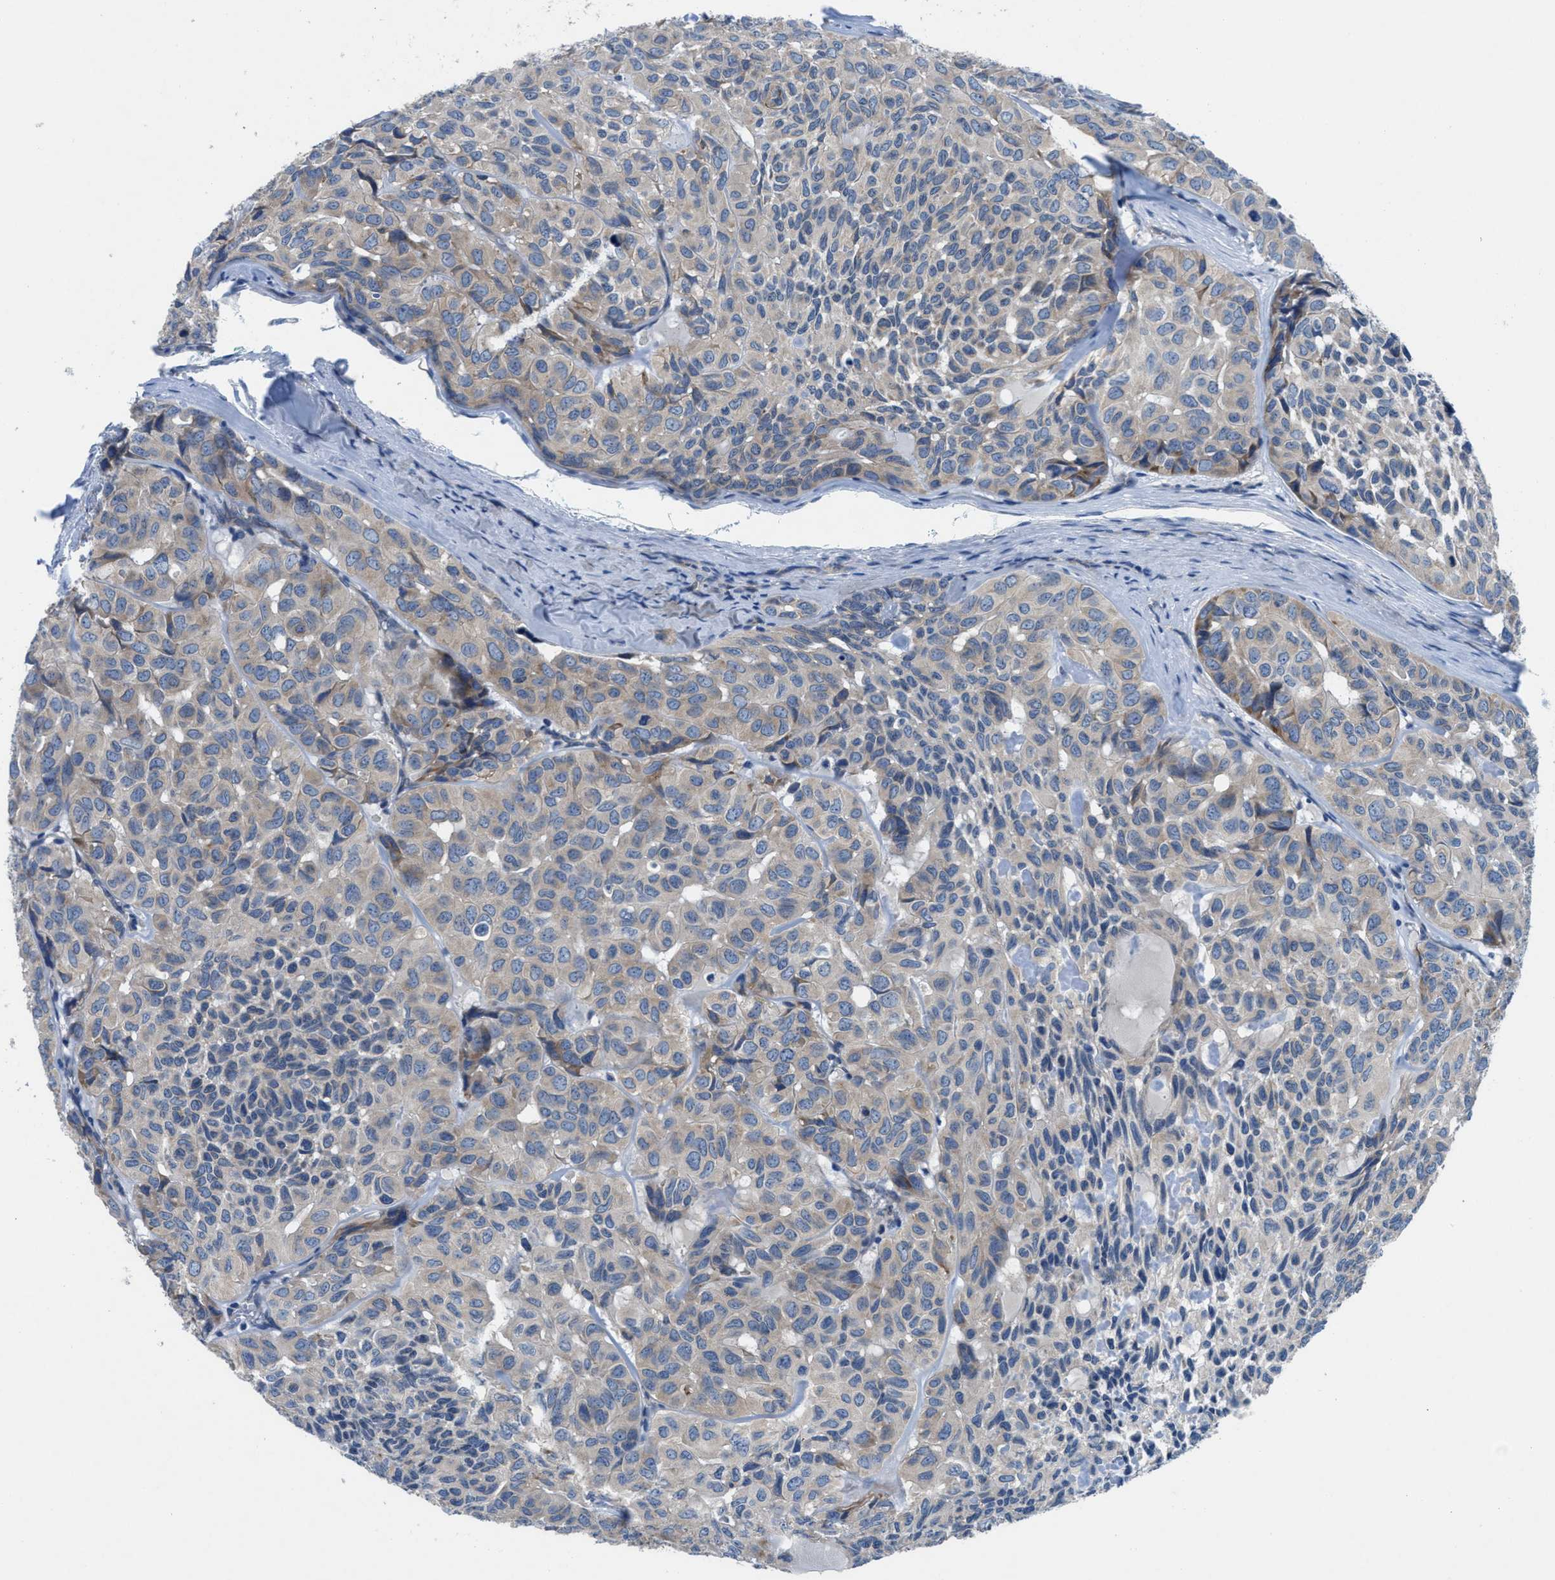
{"staining": {"intensity": "negative", "quantity": "none", "location": "none"}, "tissue": "head and neck cancer", "cell_type": "Tumor cells", "image_type": "cancer", "snomed": [{"axis": "morphology", "description": "Adenocarcinoma, NOS"}, {"axis": "topography", "description": "Salivary gland, NOS"}, {"axis": "topography", "description": "Head-Neck"}], "caption": "This is a photomicrograph of IHC staining of adenocarcinoma (head and neck), which shows no positivity in tumor cells.", "gene": "PGR", "patient": {"sex": "female", "age": 76}}